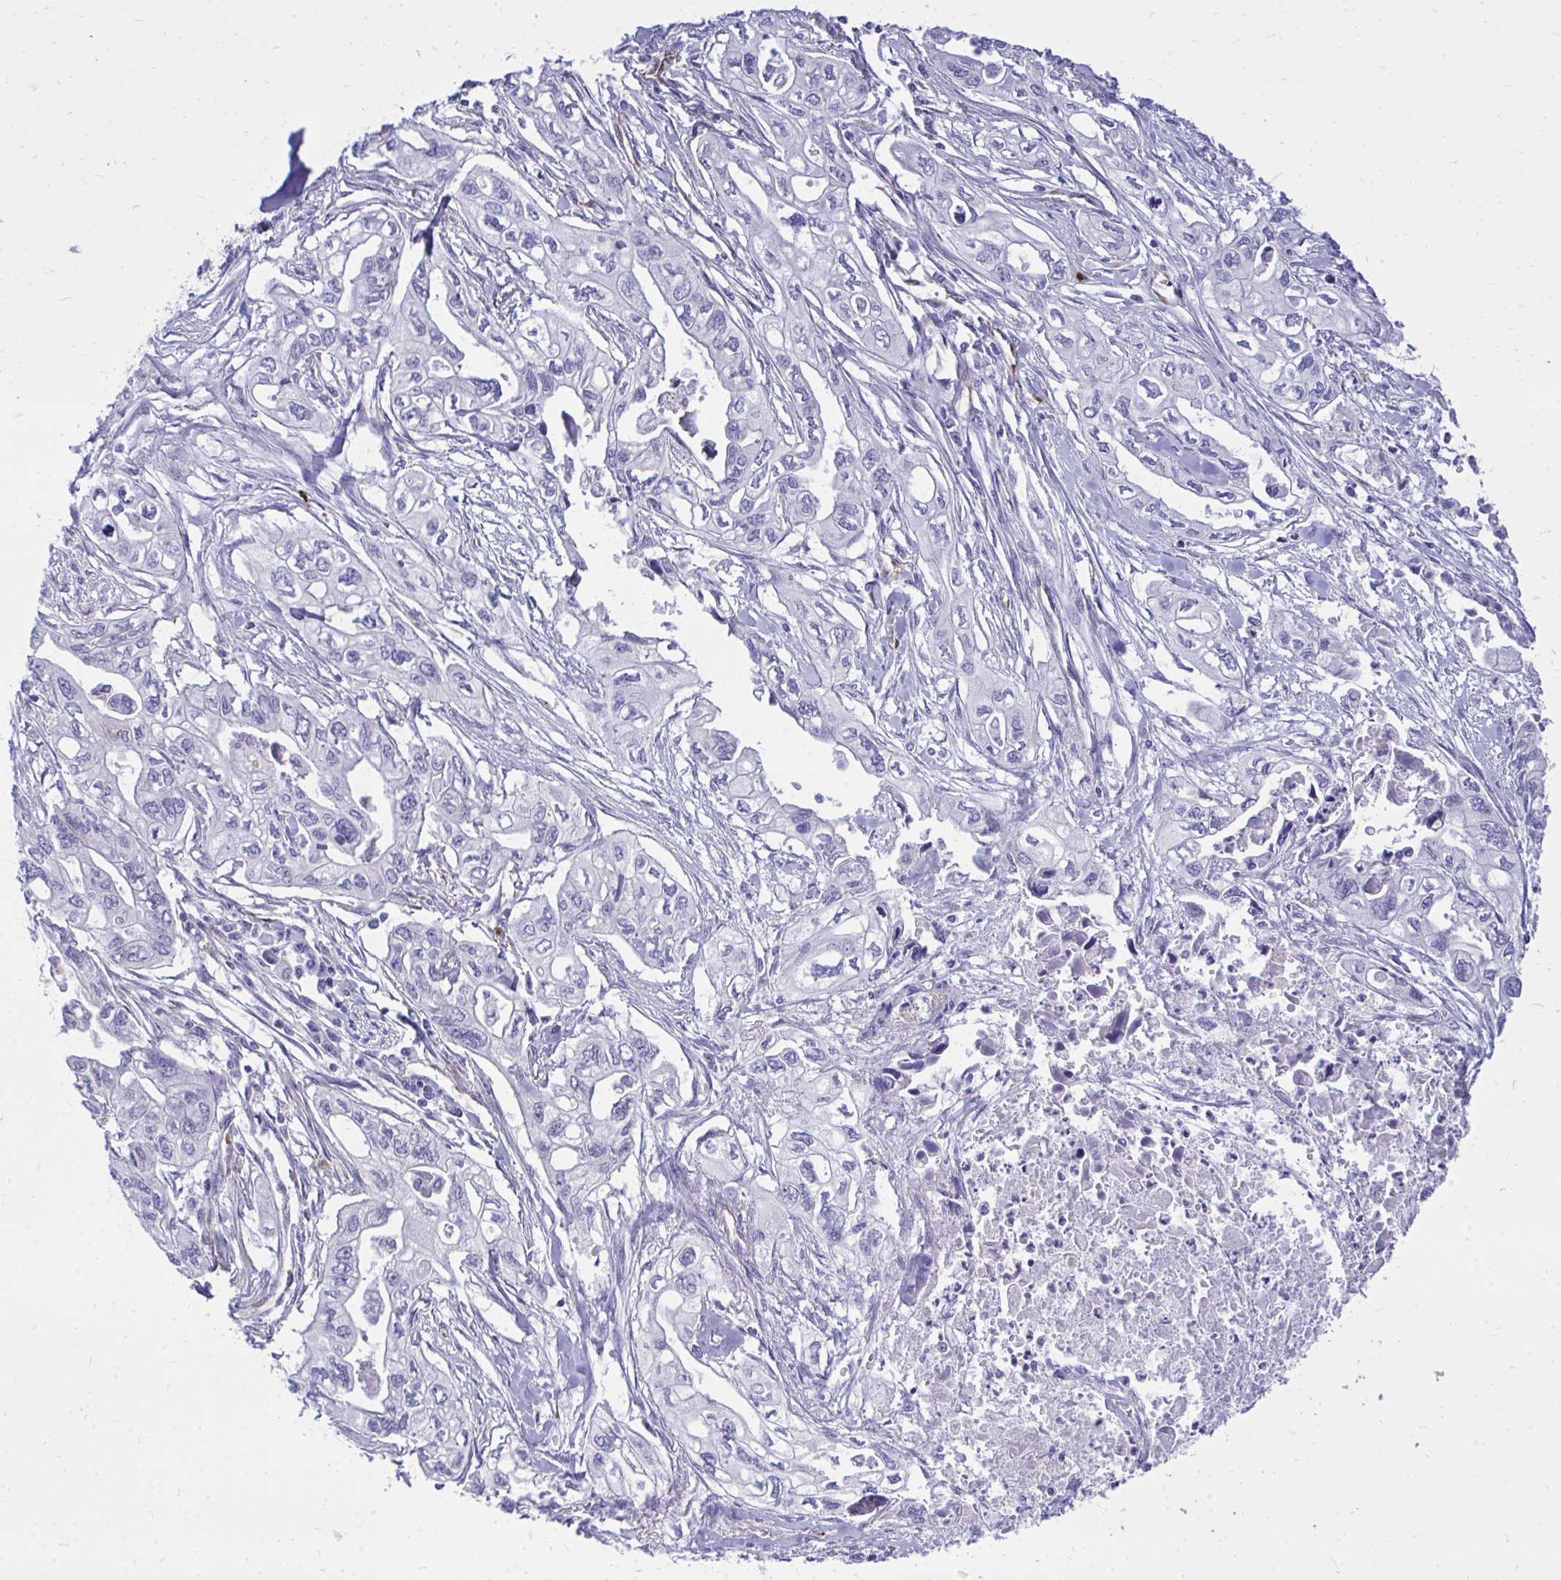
{"staining": {"intensity": "negative", "quantity": "none", "location": "none"}, "tissue": "pancreatic cancer", "cell_type": "Tumor cells", "image_type": "cancer", "snomed": [{"axis": "morphology", "description": "Adenocarcinoma, NOS"}, {"axis": "topography", "description": "Pancreas"}], "caption": "Pancreatic cancer (adenocarcinoma) was stained to show a protein in brown. There is no significant expression in tumor cells. (Stains: DAB IHC with hematoxylin counter stain, Microscopy: brightfield microscopy at high magnification).", "gene": "TP53I11", "patient": {"sex": "male", "age": 68}}